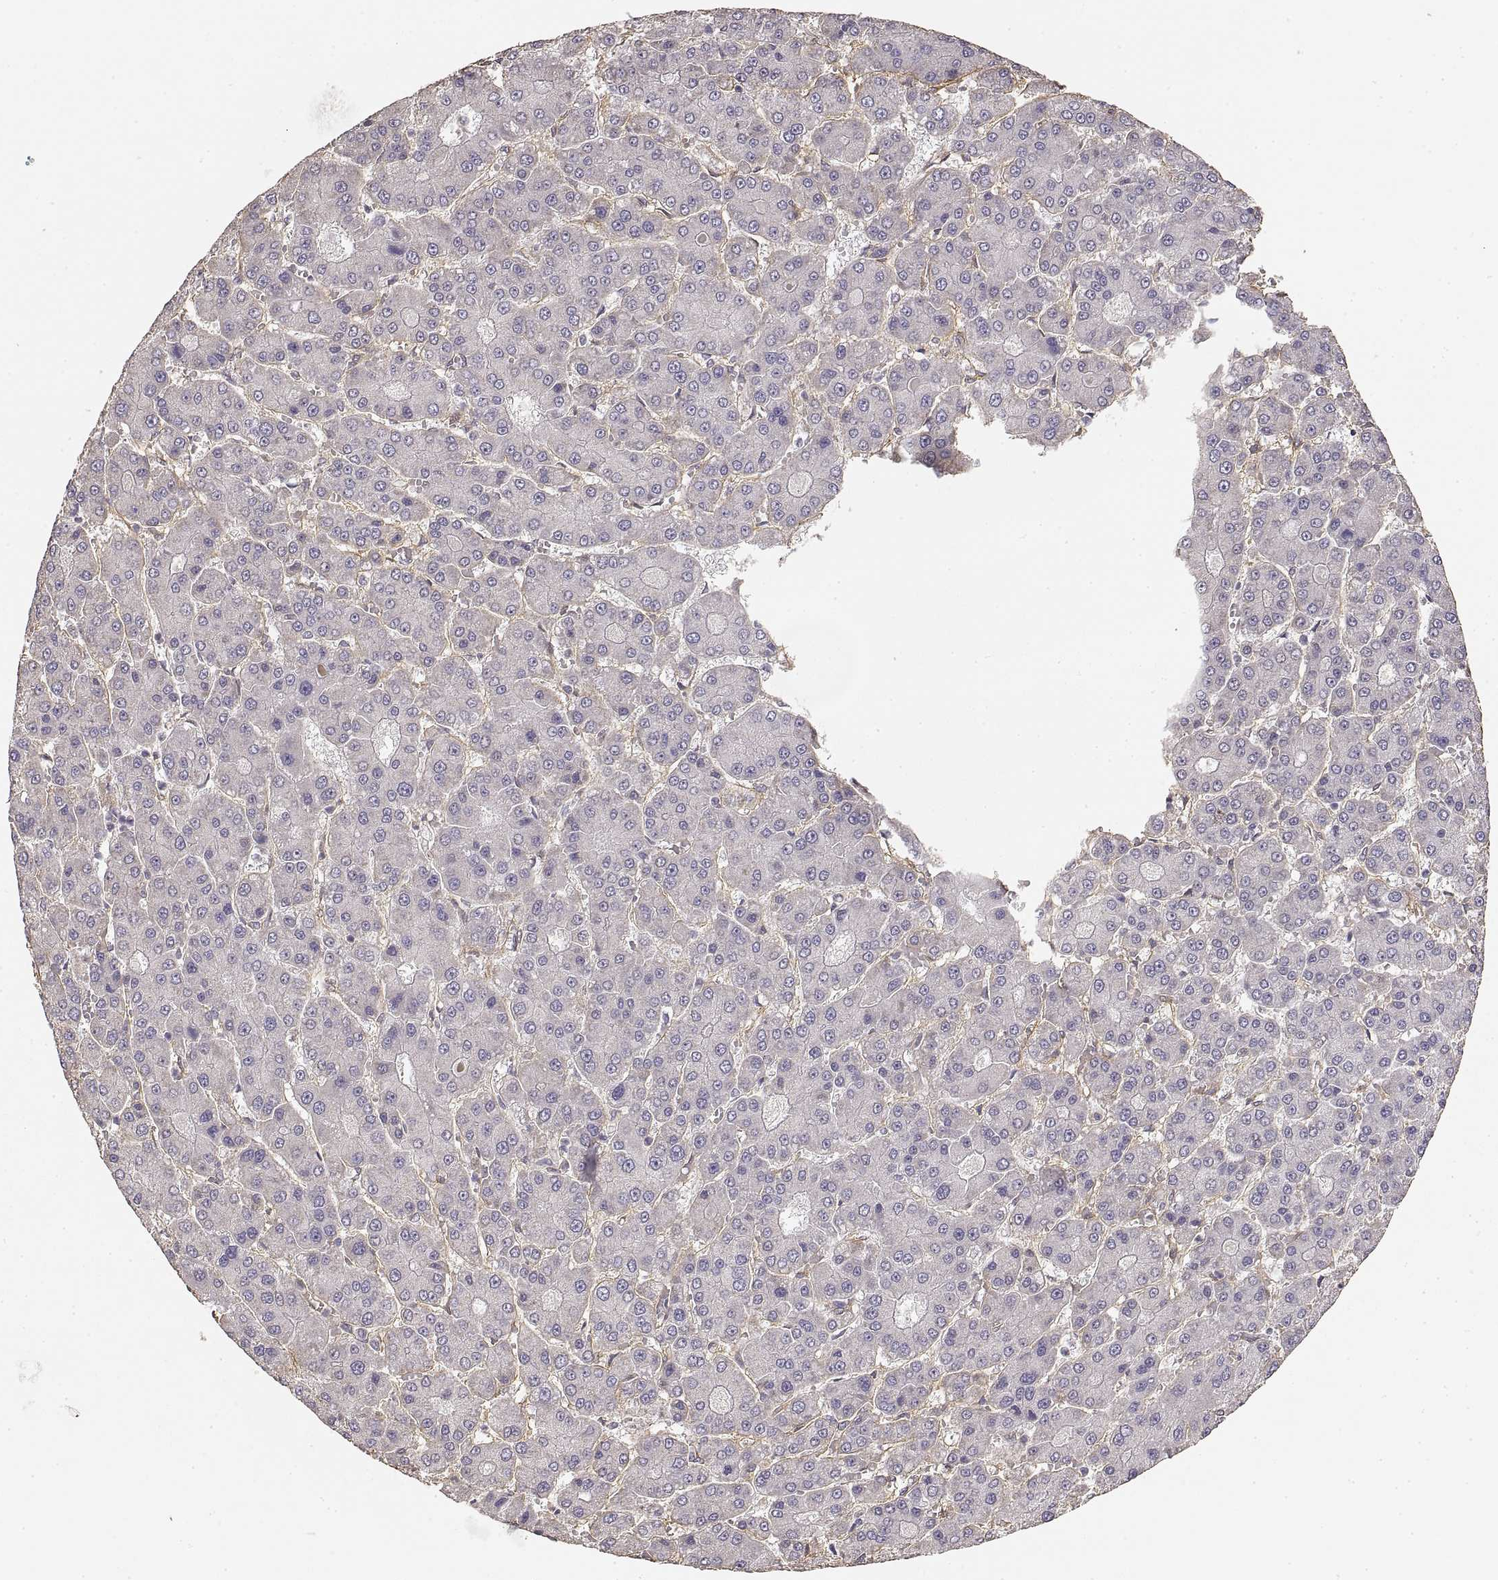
{"staining": {"intensity": "negative", "quantity": "none", "location": "none"}, "tissue": "liver cancer", "cell_type": "Tumor cells", "image_type": "cancer", "snomed": [{"axis": "morphology", "description": "Carcinoma, Hepatocellular, NOS"}, {"axis": "topography", "description": "Liver"}], "caption": "Immunohistochemistry image of neoplastic tissue: liver cancer stained with DAB (3,3'-diaminobenzidine) reveals no significant protein staining in tumor cells.", "gene": "LAMA4", "patient": {"sex": "male", "age": 70}}